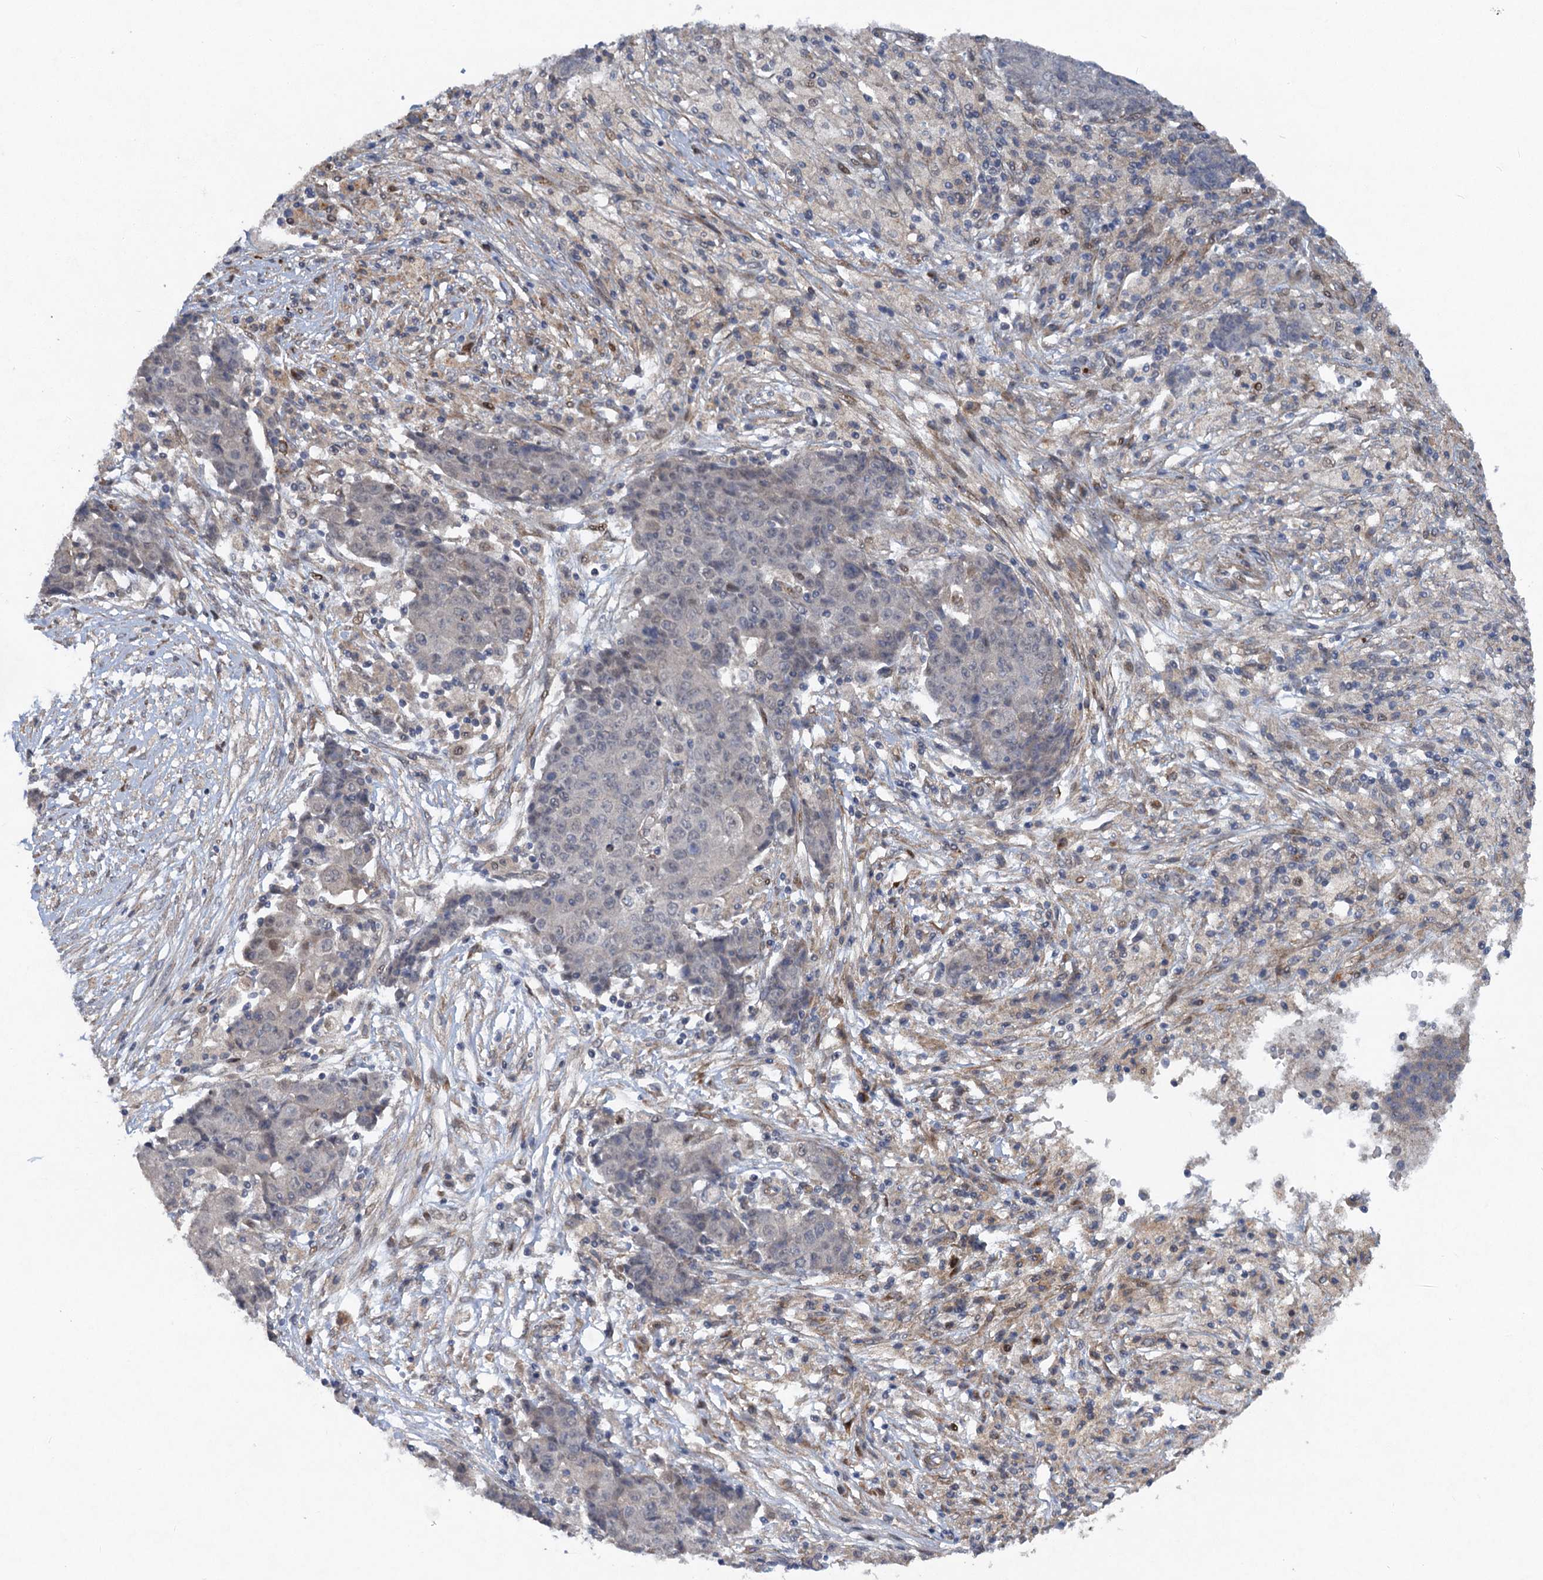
{"staining": {"intensity": "negative", "quantity": "none", "location": "none"}, "tissue": "ovarian cancer", "cell_type": "Tumor cells", "image_type": "cancer", "snomed": [{"axis": "morphology", "description": "Carcinoma, endometroid"}, {"axis": "topography", "description": "Ovary"}], "caption": "IHC of human ovarian cancer exhibits no positivity in tumor cells.", "gene": "NUDT22", "patient": {"sex": "female", "age": 42}}